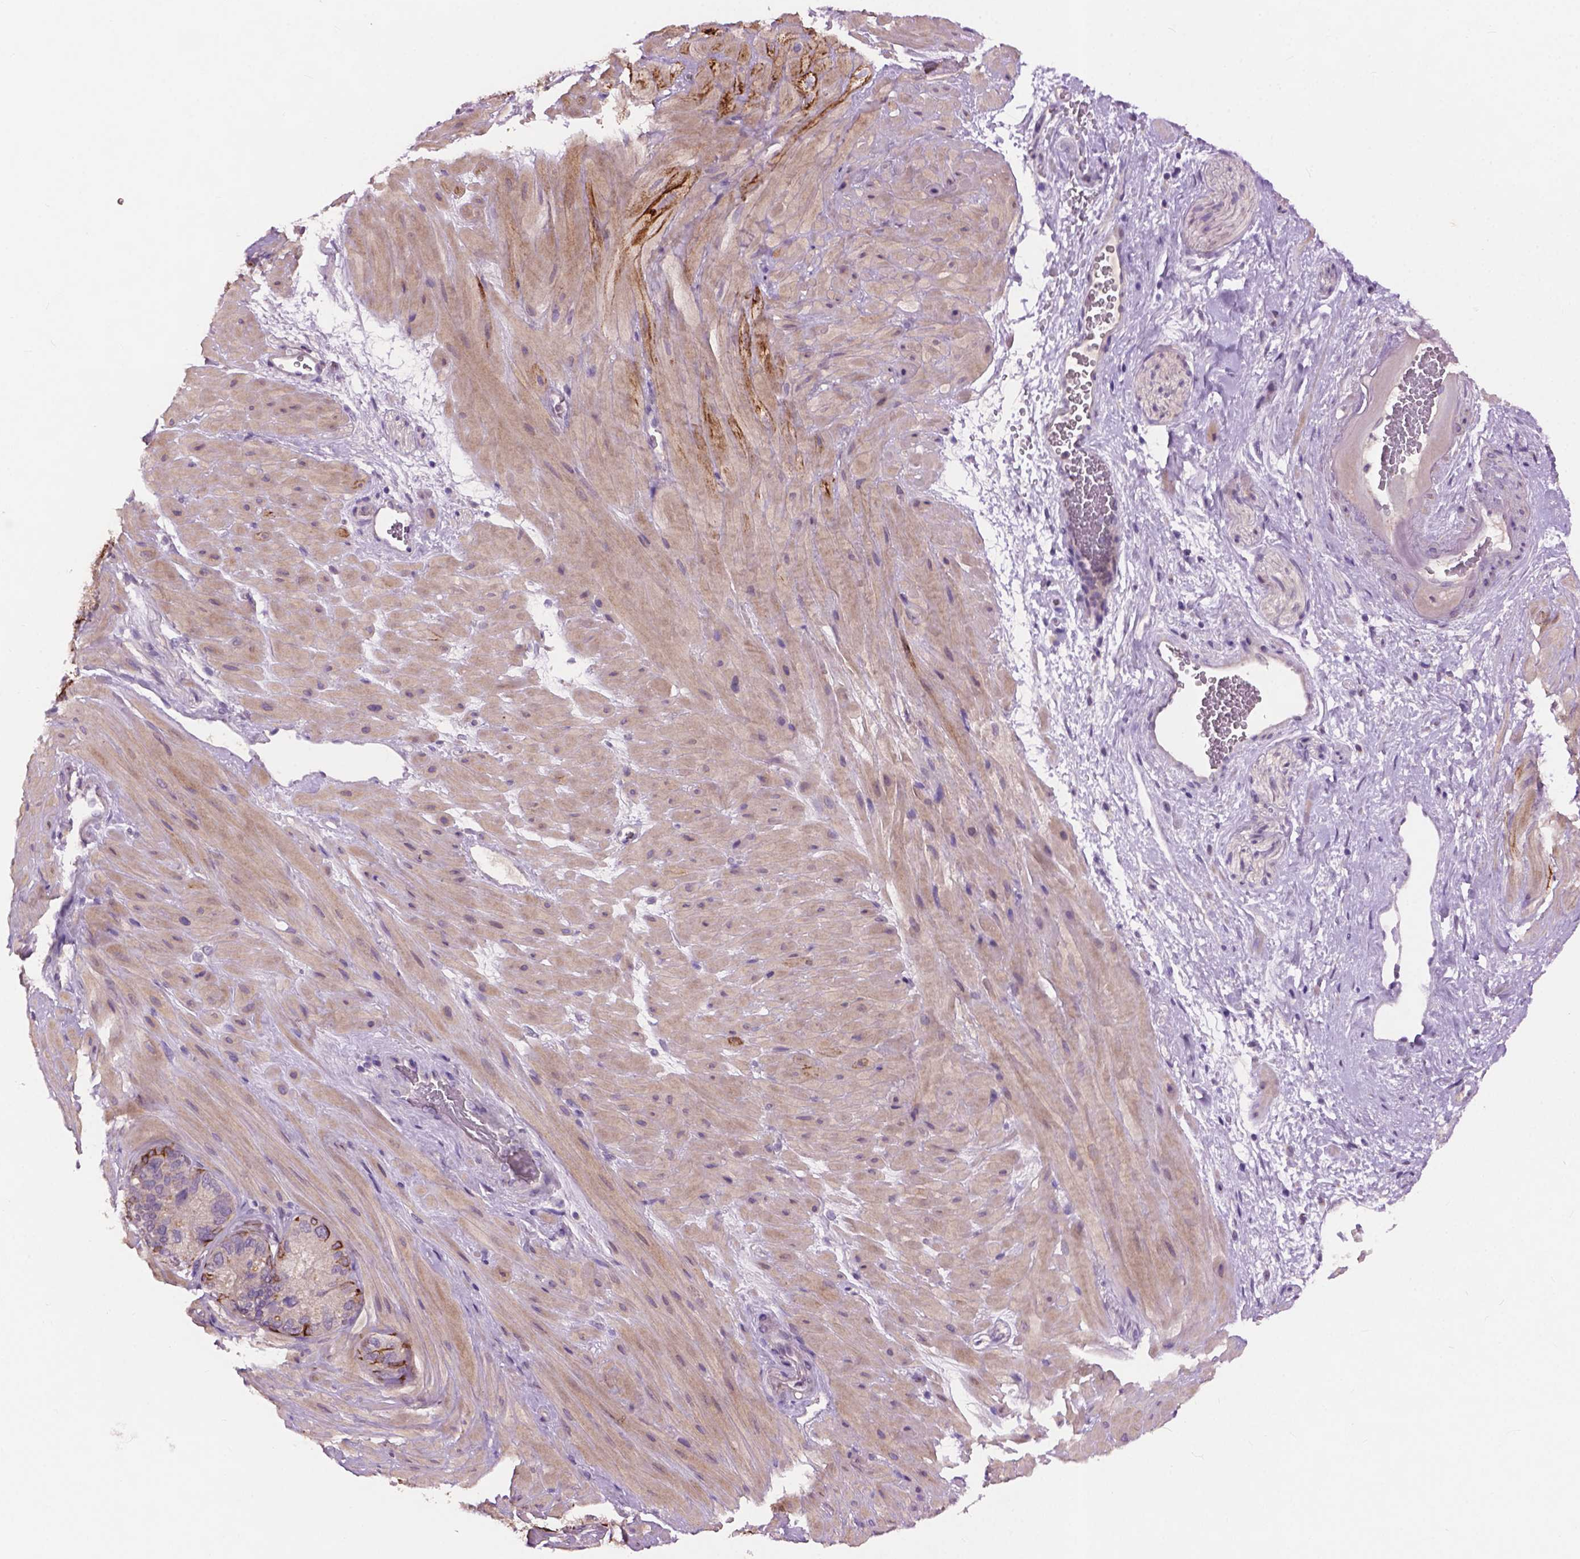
{"staining": {"intensity": "strong", "quantity": "25%-75%", "location": "cytoplasmic/membranous"}, "tissue": "seminal vesicle", "cell_type": "Glandular cells", "image_type": "normal", "snomed": [{"axis": "morphology", "description": "Normal tissue, NOS"}, {"axis": "topography", "description": "Seminal veicle"}], "caption": "Immunohistochemistry staining of benign seminal vesicle, which reveals high levels of strong cytoplasmic/membranous staining in about 25%-75% of glandular cells indicating strong cytoplasmic/membranous protein staining. The staining was performed using DAB (brown) for protein detection and nuclei were counterstained in hematoxylin (blue).", "gene": "KRT17", "patient": {"sex": "male", "age": 60}}